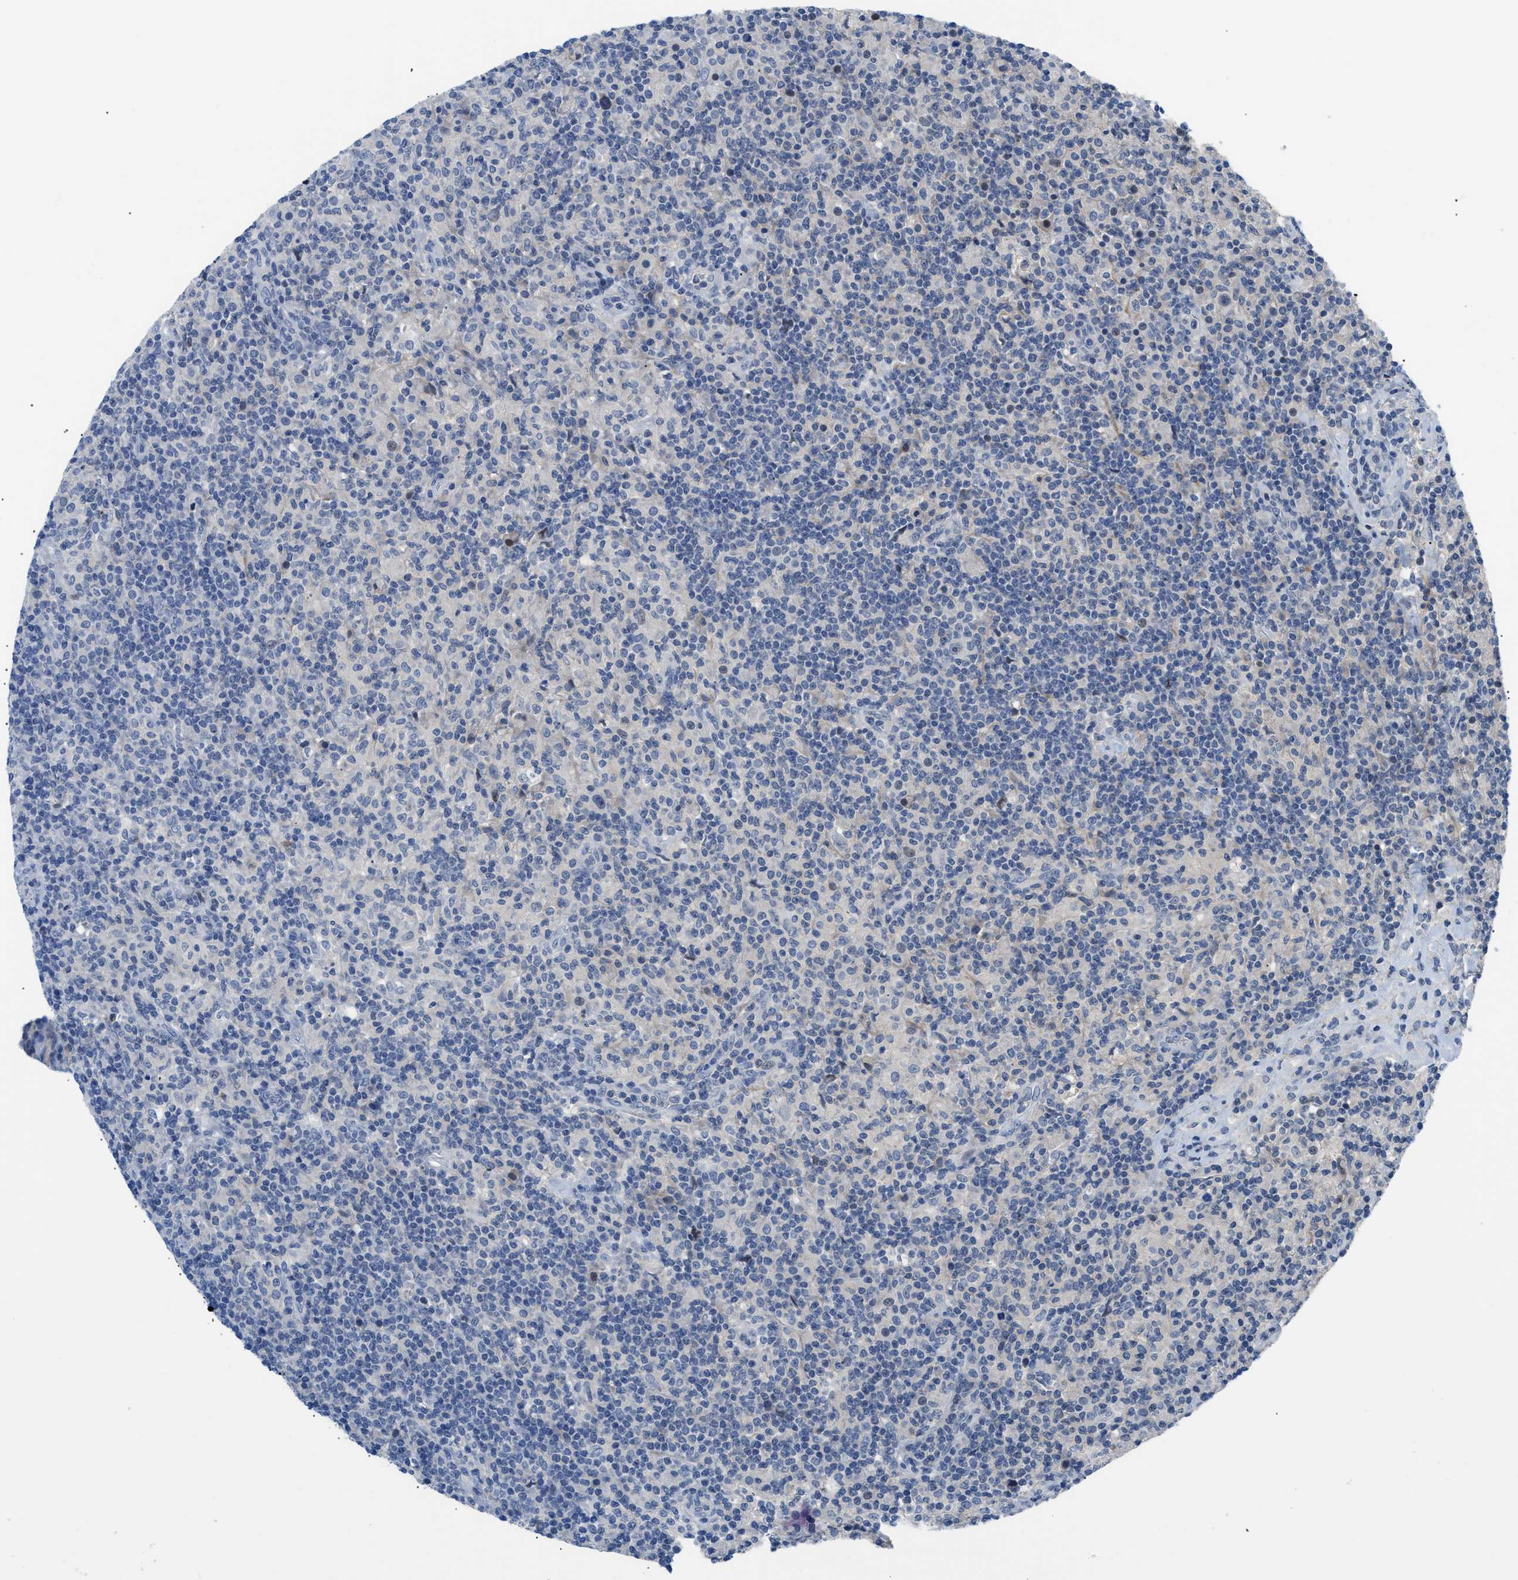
{"staining": {"intensity": "negative", "quantity": "none", "location": "none"}, "tissue": "lymphoma", "cell_type": "Tumor cells", "image_type": "cancer", "snomed": [{"axis": "morphology", "description": "Hodgkin's disease, NOS"}, {"axis": "topography", "description": "Lymph node"}], "caption": "Image shows no significant protein expression in tumor cells of Hodgkin's disease.", "gene": "OR9K2", "patient": {"sex": "male", "age": 70}}